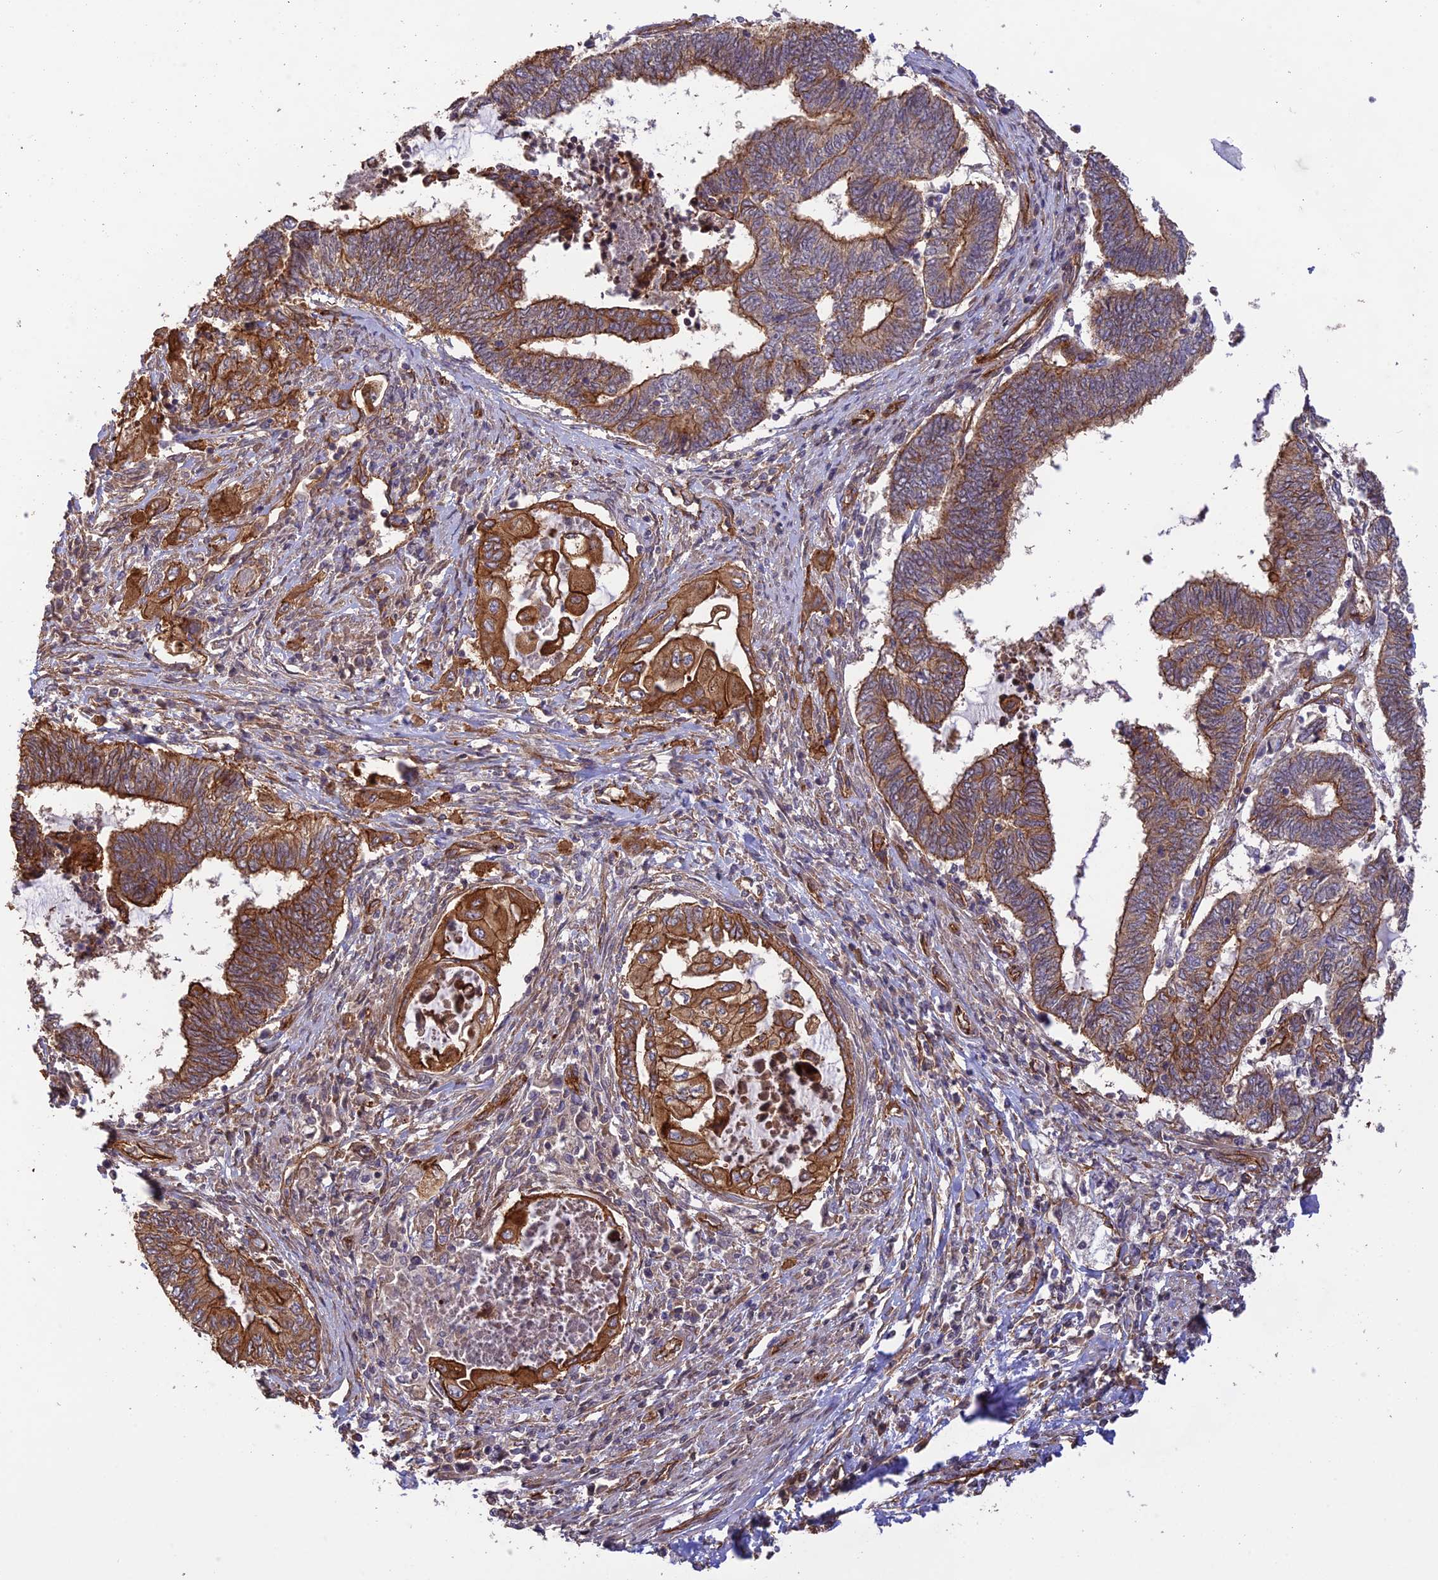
{"staining": {"intensity": "moderate", "quantity": ">75%", "location": "cytoplasmic/membranous"}, "tissue": "endometrial cancer", "cell_type": "Tumor cells", "image_type": "cancer", "snomed": [{"axis": "morphology", "description": "Adenocarcinoma, NOS"}, {"axis": "topography", "description": "Uterus"}, {"axis": "topography", "description": "Endometrium"}], "caption": "Immunohistochemical staining of human endometrial cancer displays medium levels of moderate cytoplasmic/membranous staining in approximately >75% of tumor cells.", "gene": "HOMER2", "patient": {"sex": "female", "age": 70}}